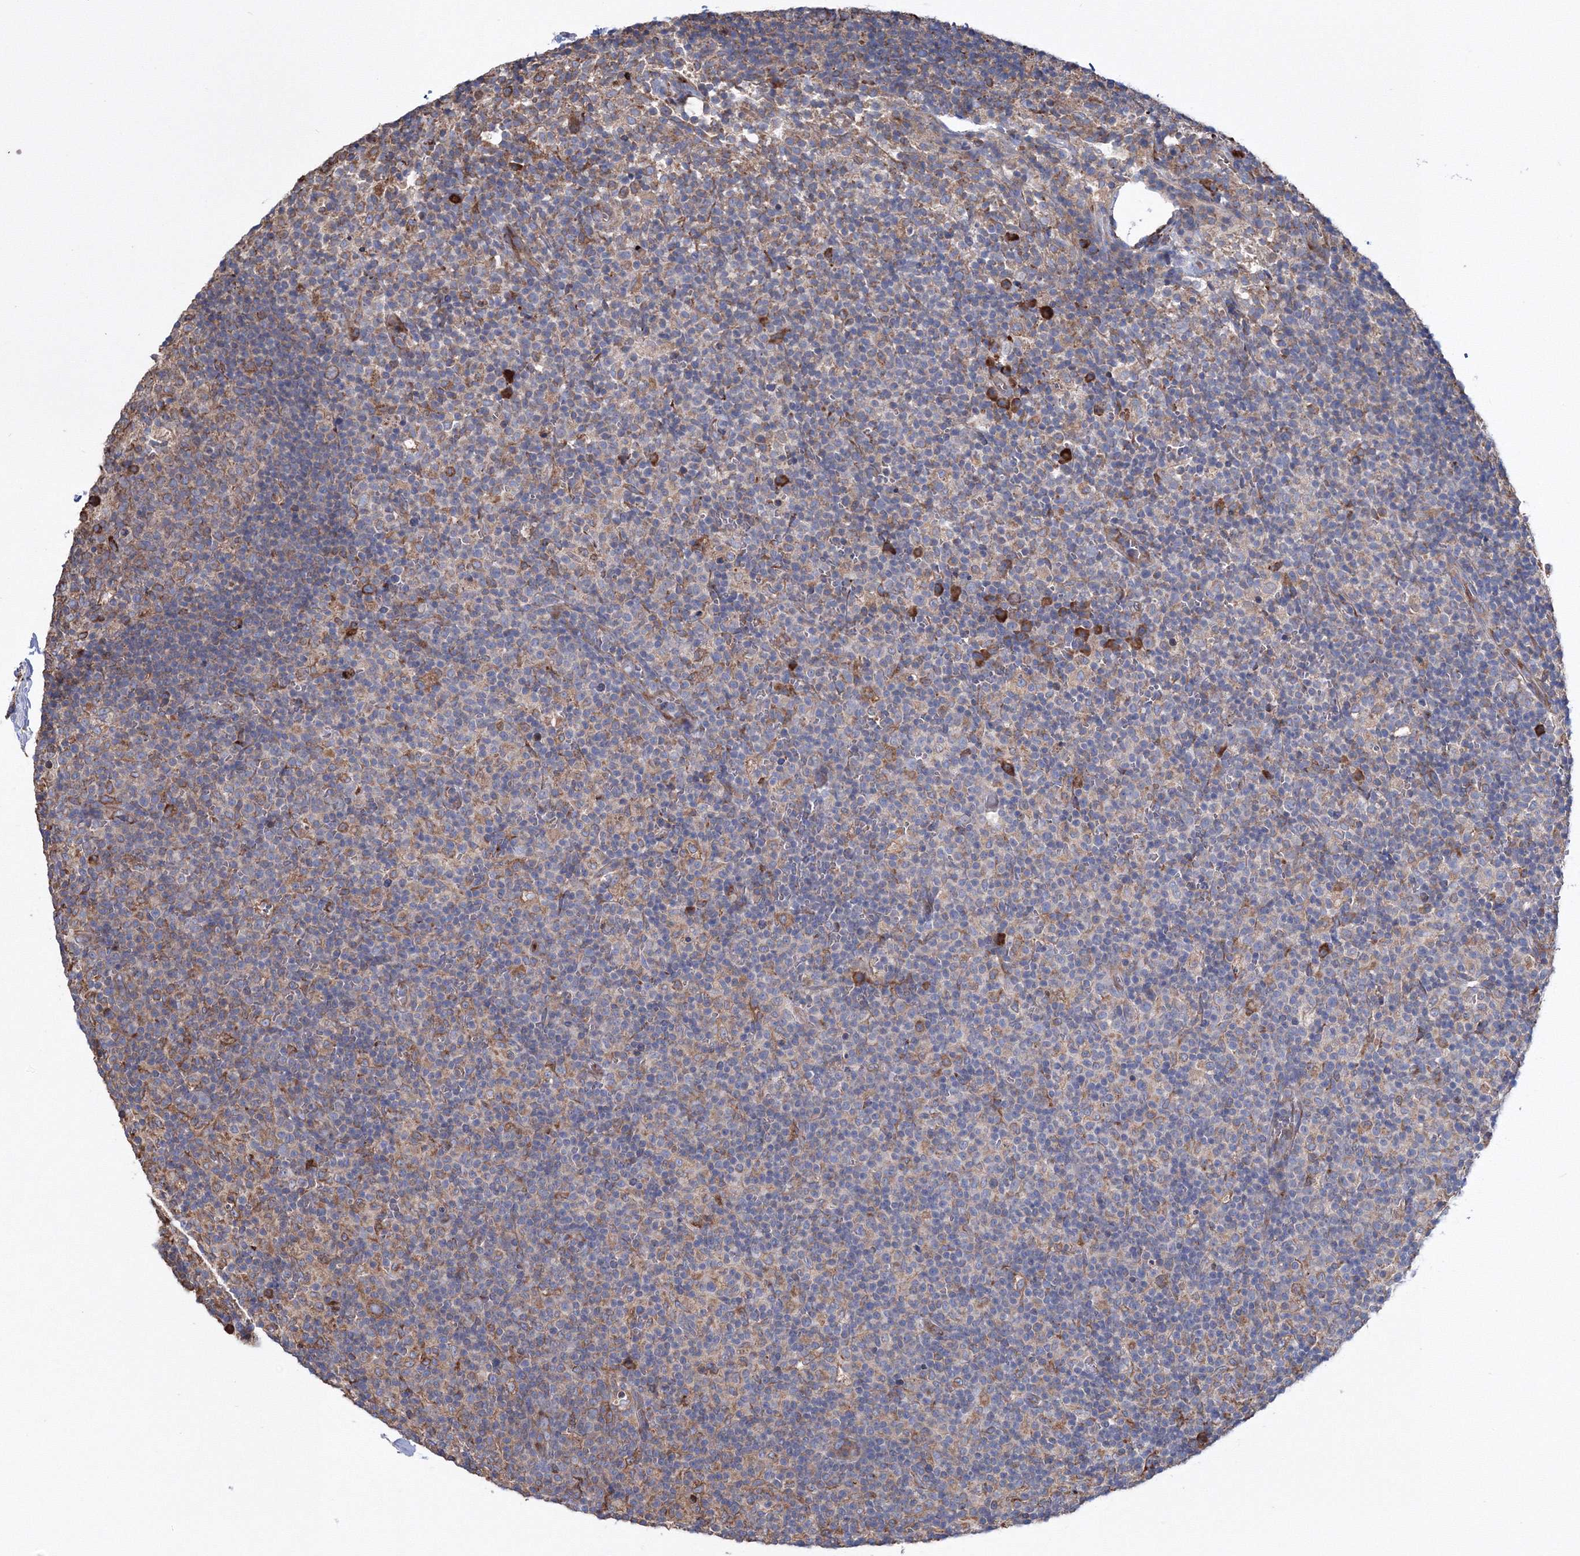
{"staining": {"intensity": "moderate", "quantity": "<25%", "location": "cytoplasmic/membranous"}, "tissue": "lymph node", "cell_type": "Germinal center cells", "image_type": "normal", "snomed": [{"axis": "morphology", "description": "Normal tissue, NOS"}, {"axis": "morphology", "description": "Inflammation, NOS"}, {"axis": "topography", "description": "Lymph node"}], "caption": "A brown stain highlights moderate cytoplasmic/membranous staining of a protein in germinal center cells of normal human lymph node.", "gene": "VPS8", "patient": {"sex": "male", "age": 55}}